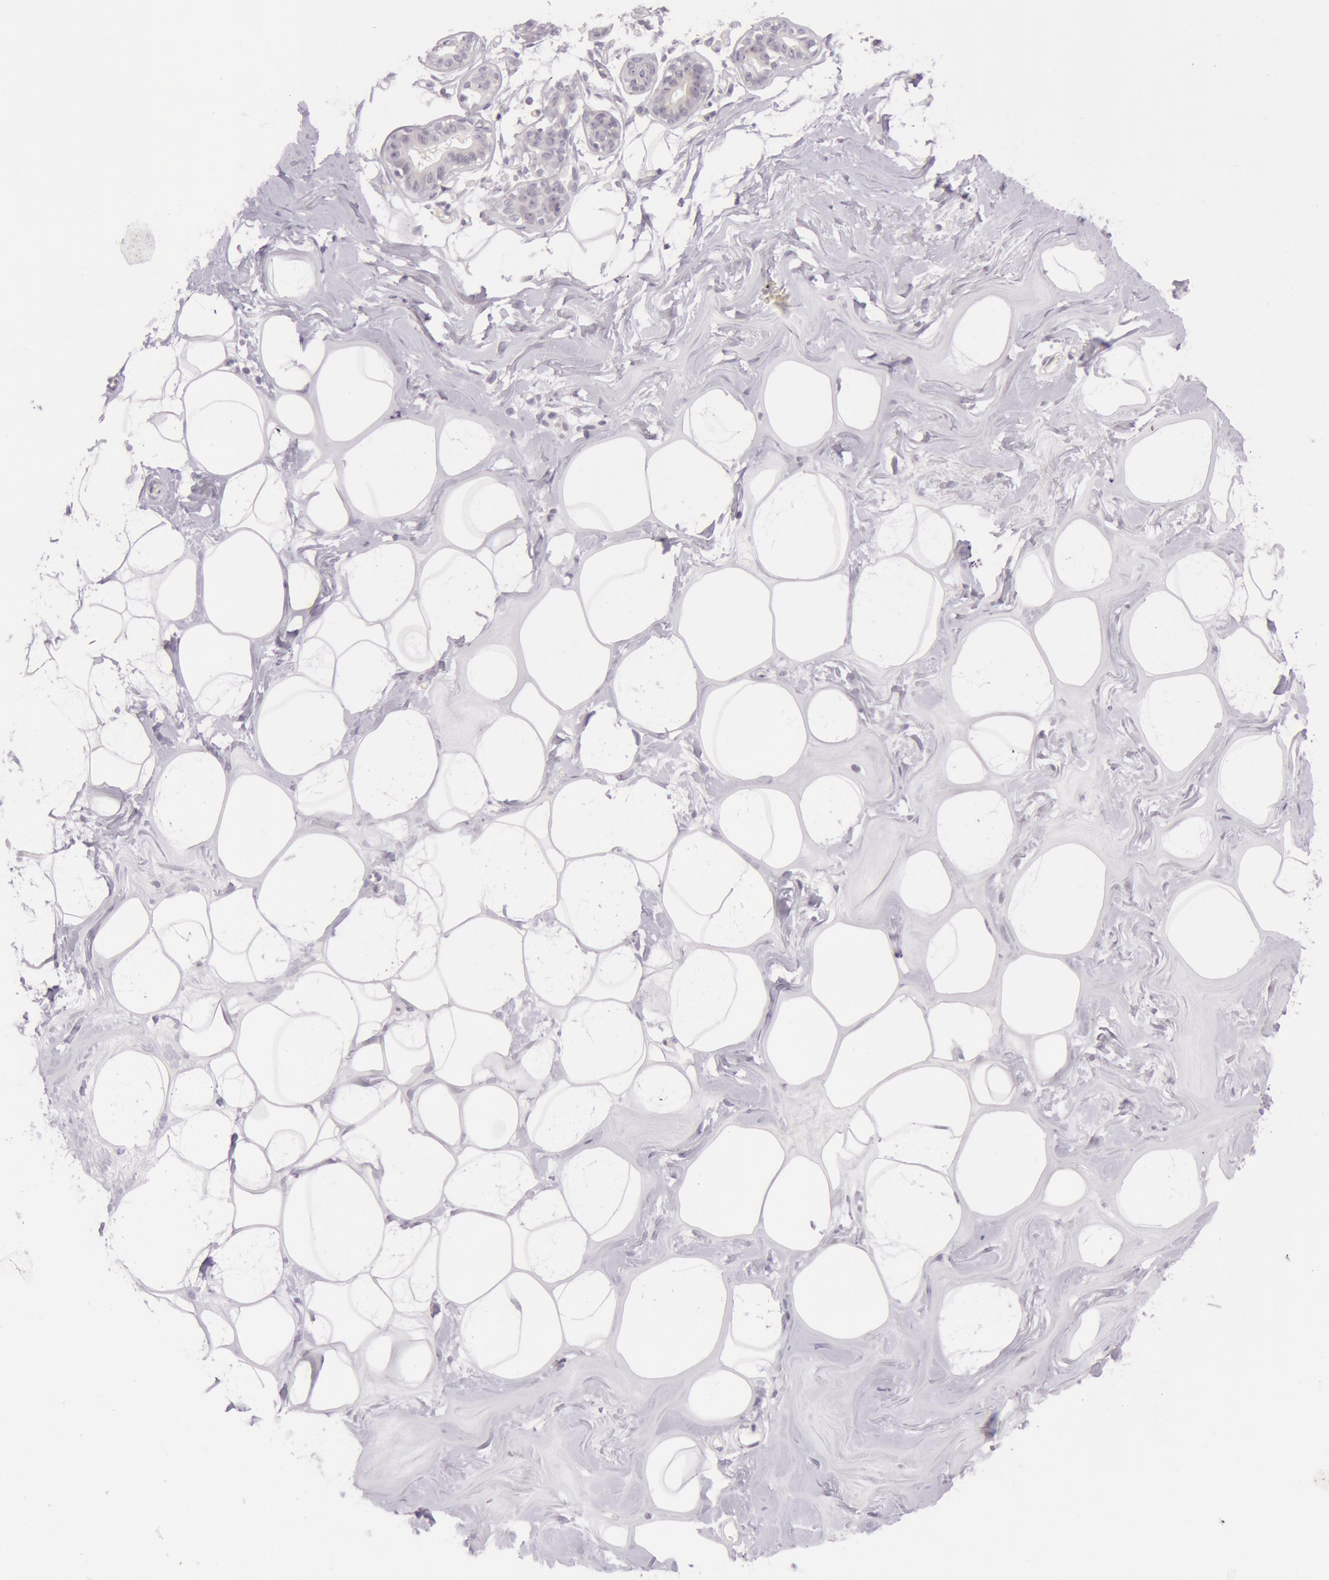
{"staining": {"intensity": "negative", "quantity": "none", "location": "none"}, "tissue": "breast", "cell_type": "Adipocytes", "image_type": "normal", "snomed": [{"axis": "morphology", "description": "Normal tissue, NOS"}, {"axis": "morphology", "description": "Fibrosis, NOS"}, {"axis": "topography", "description": "Breast"}], "caption": "This is a histopathology image of IHC staining of normal breast, which shows no staining in adipocytes.", "gene": "RBMY1A1", "patient": {"sex": "female", "age": 39}}